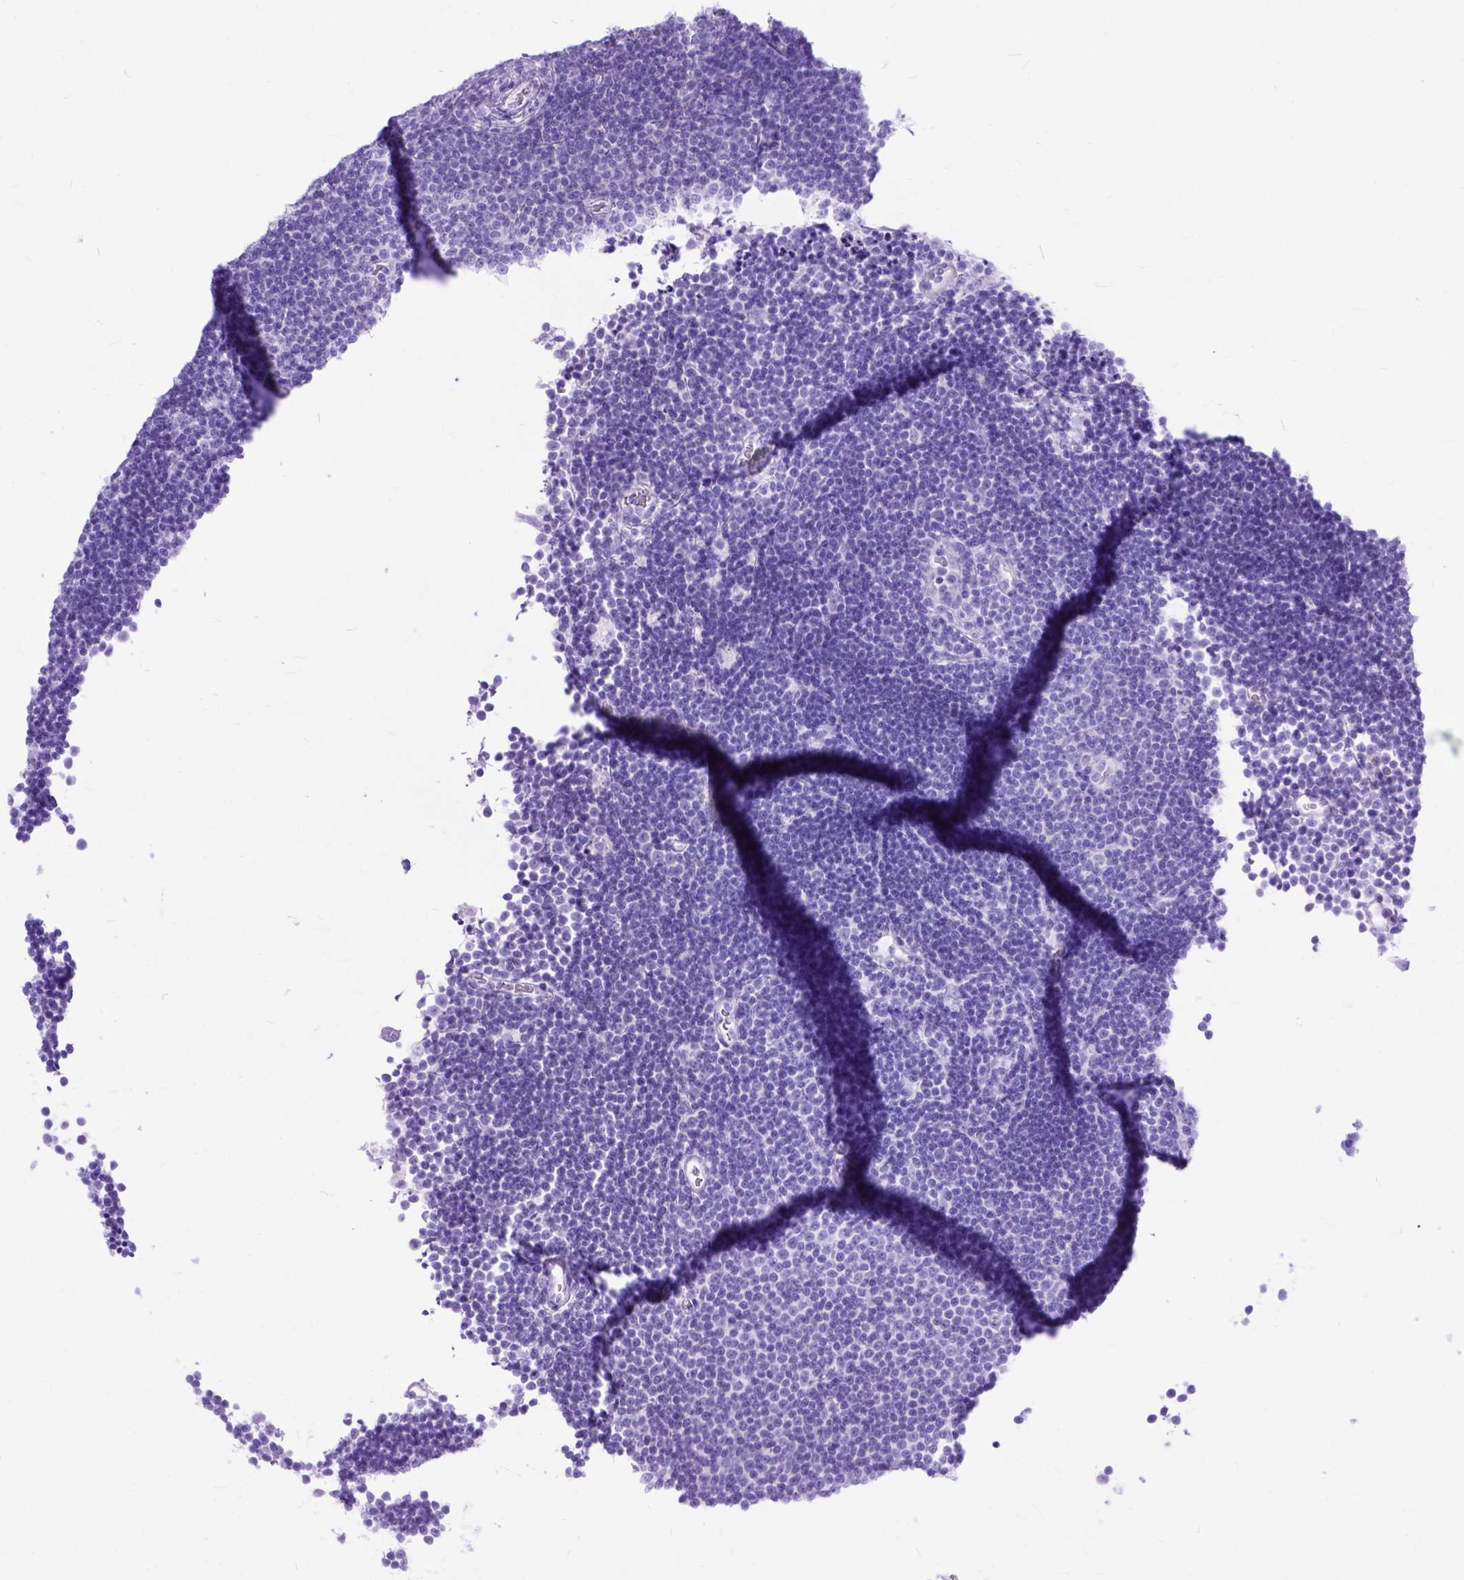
{"staining": {"intensity": "negative", "quantity": "none", "location": "none"}, "tissue": "lymphoma", "cell_type": "Tumor cells", "image_type": "cancer", "snomed": [{"axis": "morphology", "description": "Malignant lymphoma, non-Hodgkin's type, Low grade"}, {"axis": "topography", "description": "Brain"}], "caption": "A micrograph of malignant lymphoma, non-Hodgkin's type (low-grade) stained for a protein shows no brown staining in tumor cells.", "gene": "DNAH2", "patient": {"sex": "female", "age": 66}}